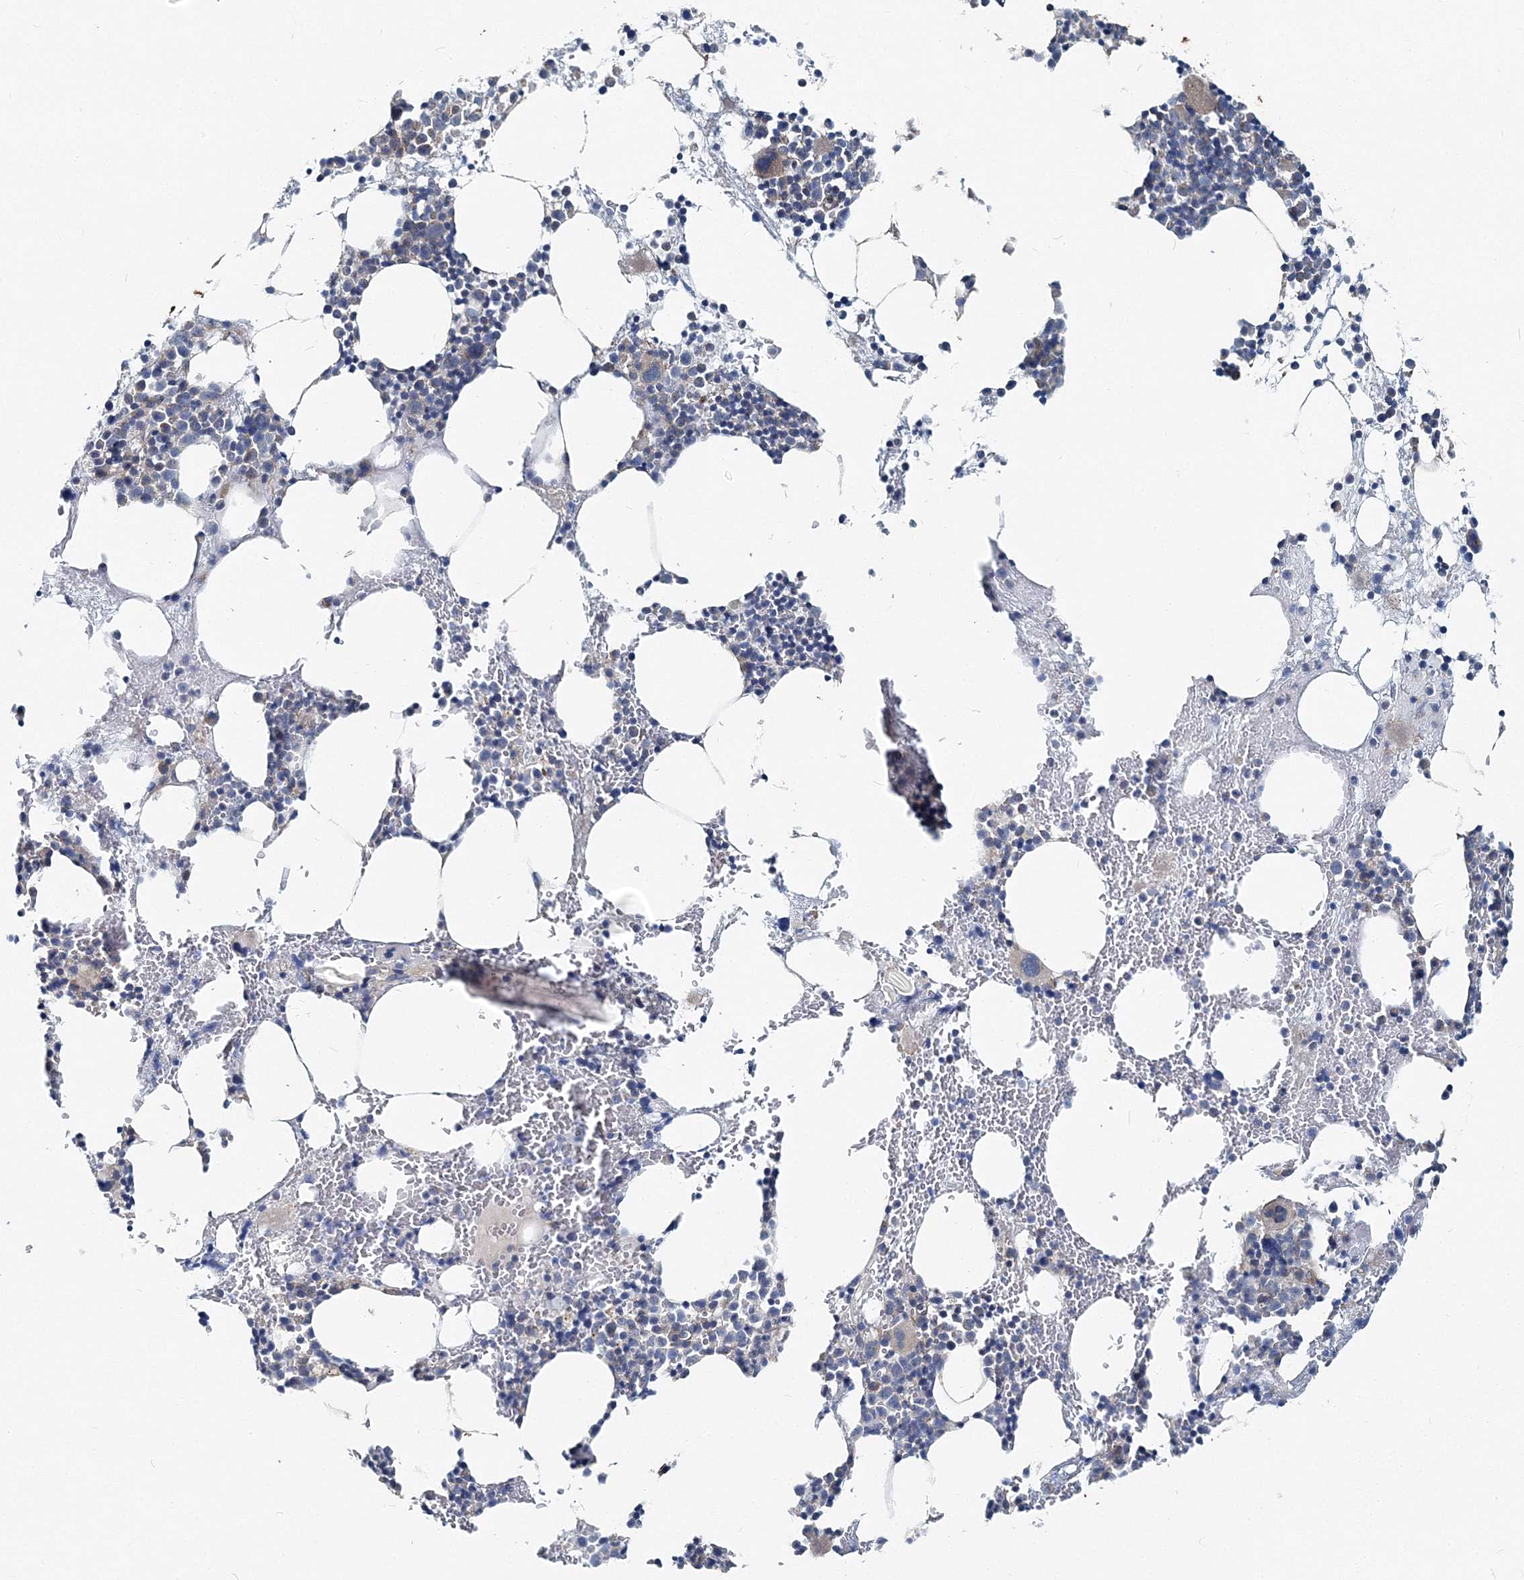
{"staining": {"intensity": "weak", "quantity": "<25%", "location": "cytoplasmic/membranous"}, "tissue": "bone marrow", "cell_type": "Hematopoietic cells", "image_type": "normal", "snomed": [{"axis": "morphology", "description": "Normal tissue, NOS"}, {"axis": "topography", "description": "Bone marrow"}], "caption": "An immunohistochemistry (IHC) micrograph of normal bone marrow is shown. There is no staining in hematopoietic cells of bone marrow. The staining is performed using DAB brown chromogen with nuclei counter-stained in using hematoxylin.", "gene": "MPHOSPH9", "patient": {"sex": "female", "age": 52}}